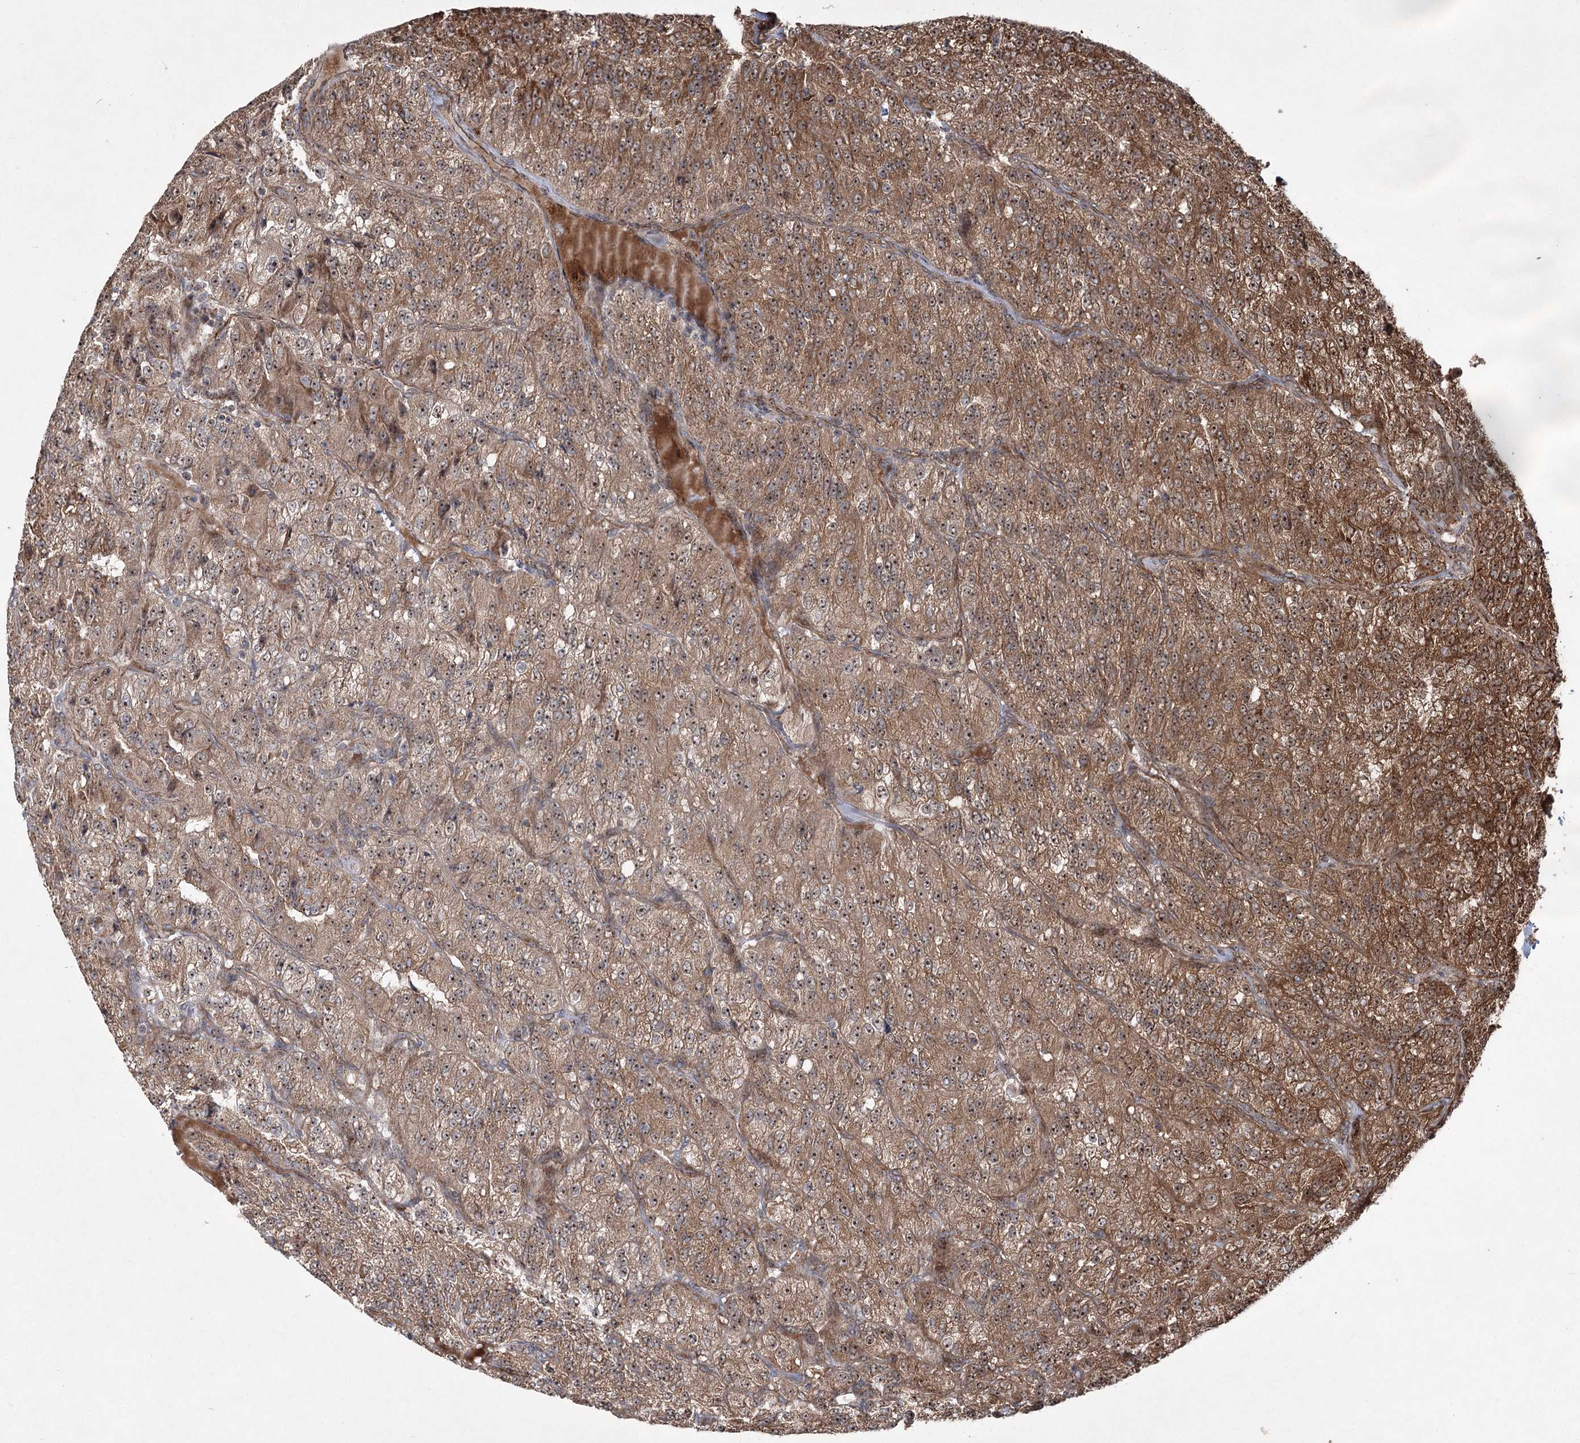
{"staining": {"intensity": "strong", "quantity": ">75%", "location": "cytoplasmic/membranous,nuclear"}, "tissue": "renal cancer", "cell_type": "Tumor cells", "image_type": "cancer", "snomed": [{"axis": "morphology", "description": "Adenocarcinoma, NOS"}, {"axis": "topography", "description": "Kidney"}], "caption": "Immunohistochemical staining of adenocarcinoma (renal) exhibits strong cytoplasmic/membranous and nuclear protein staining in about >75% of tumor cells. (DAB IHC with brightfield microscopy, high magnification).", "gene": "SERINC5", "patient": {"sex": "female", "age": 63}}